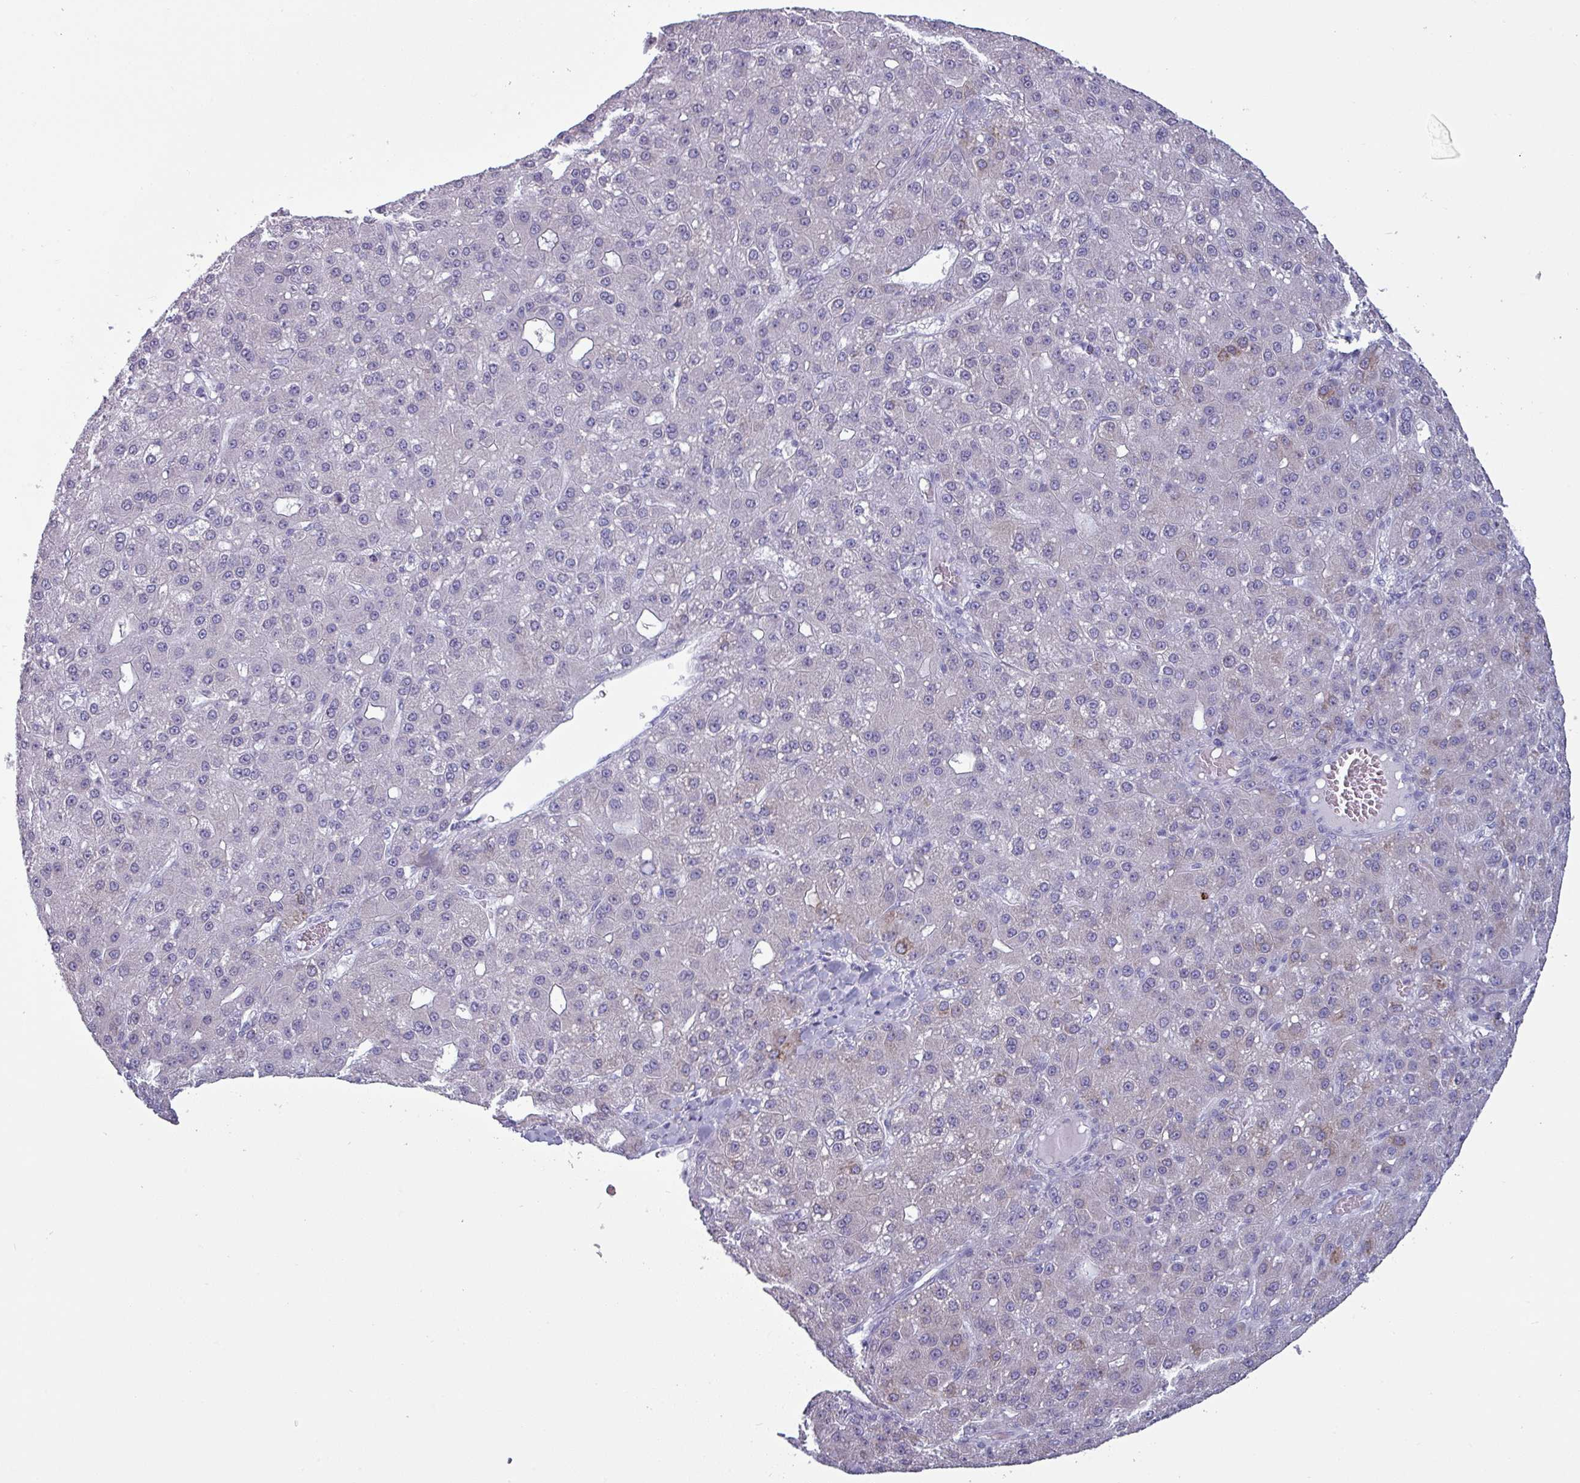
{"staining": {"intensity": "negative", "quantity": "none", "location": "none"}, "tissue": "liver cancer", "cell_type": "Tumor cells", "image_type": "cancer", "snomed": [{"axis": "morphology", "description": "Carcinoma, Hepatocellular, NOS"}, {"axis": "topography", "description": "Liver"}], "caption": "DAB (3,3'-diaminobenzidine) immunohistochemical staining of human hepatocellular carcinoma (liver) exhibits no significant positivity in tumor cells. The staining was performed using DAB (3,3'-diaminobenzidine) to visualize the protein expression in brown, while the nuclei were stained in blue with hematoxylin (Magnification: 20x).", "gene": "SLC26A9", "patient": {"sex": "male", "age": 67}}